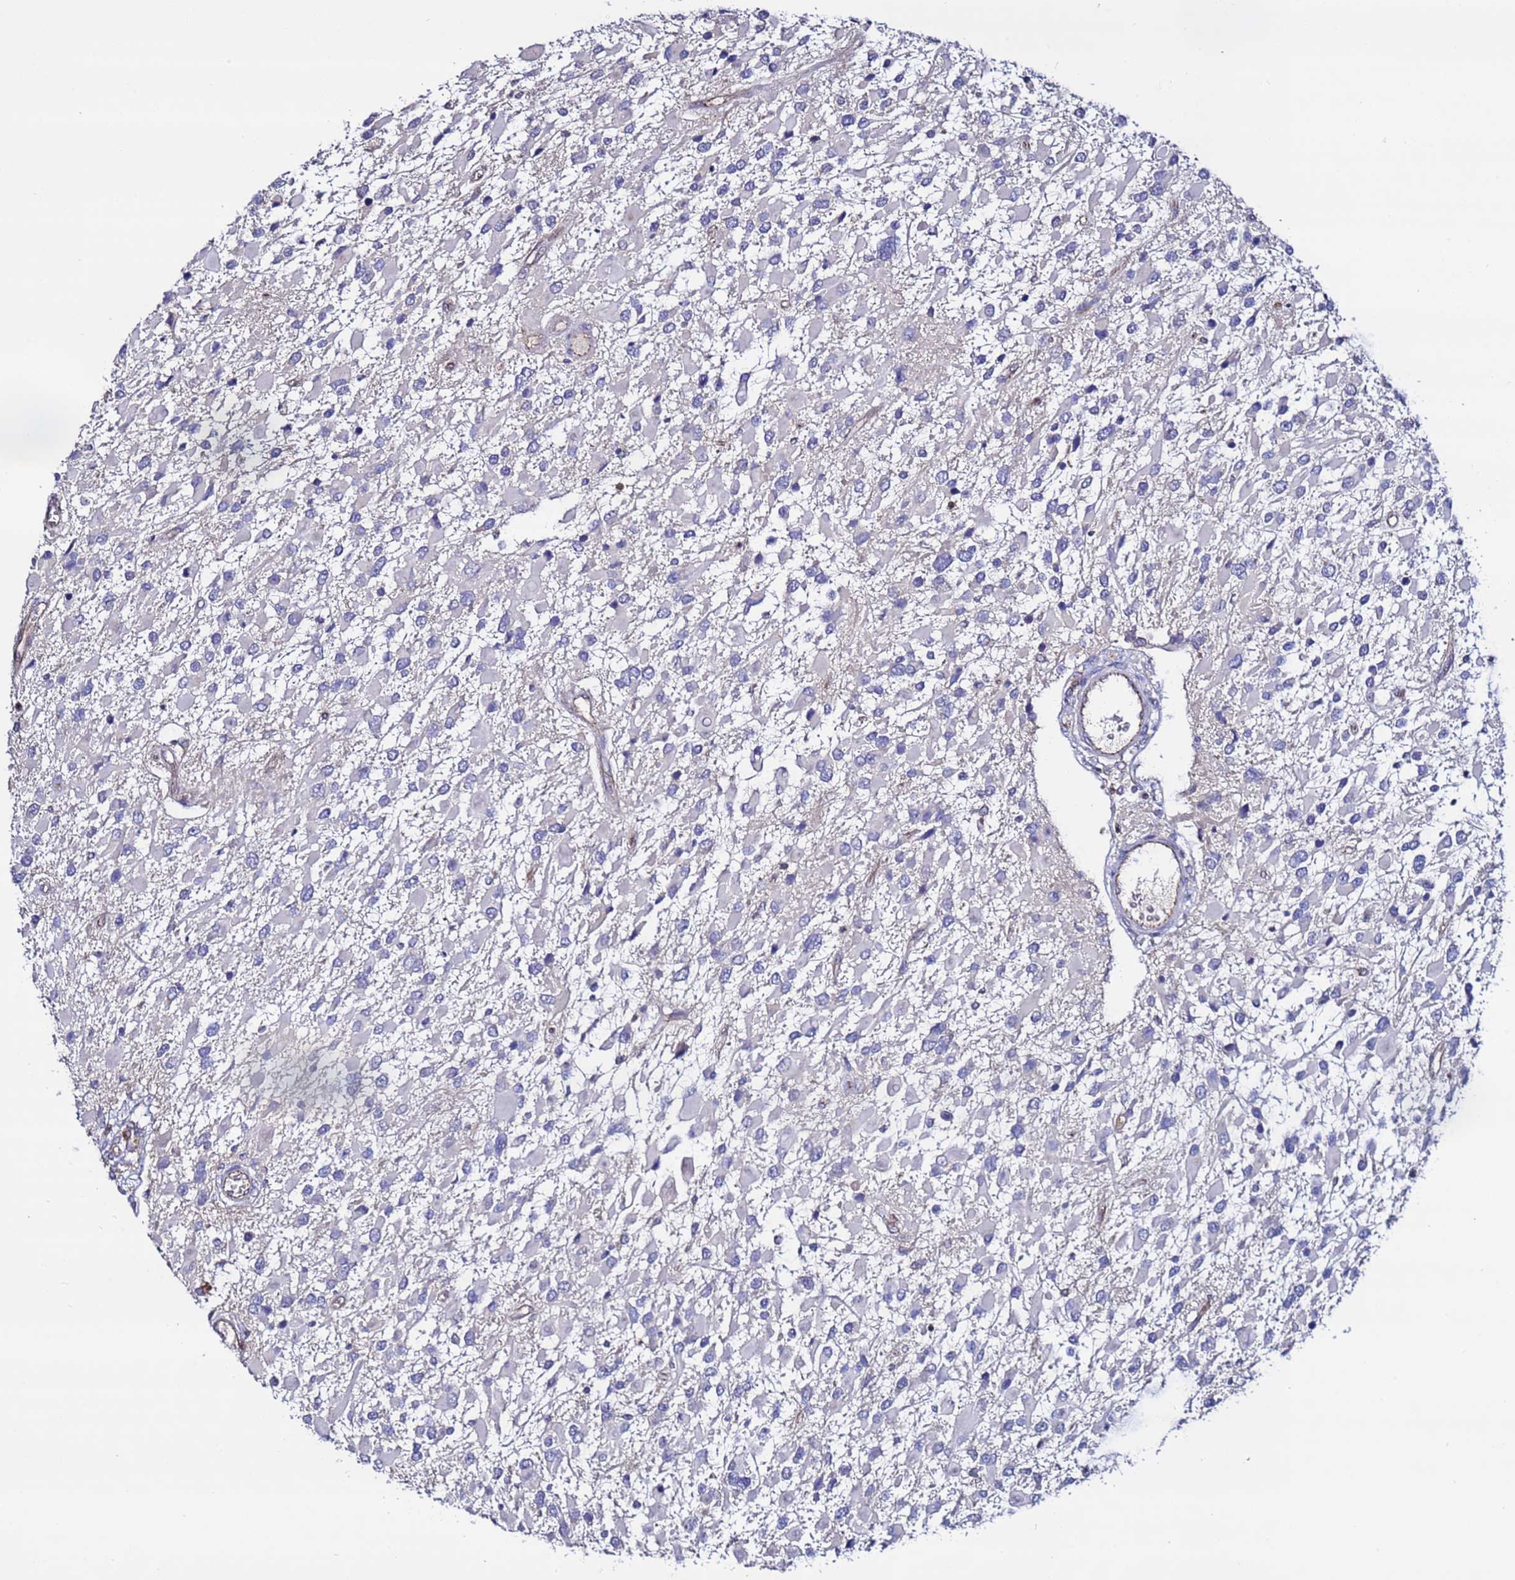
{"staining": {"intensity": "negative", "quantity": "none", "location": "none"}, "tissue": "glioma", "cell_type": "Tumor cells", "image_type": "cancer", "snomed": [{"axis": "morphology", "description": "Glioma, malignant, High grade"}, {"axis": "topography", "description": "Brain"}], "caption": "DAB (3,3'-diaminobenzidine) immunohistochemical staining of human high-grade glioma (malignant) exhibits no significant staining in tumor cells.", "gene": "TENM3", "patient": {"sex": "male", "age": 53}}